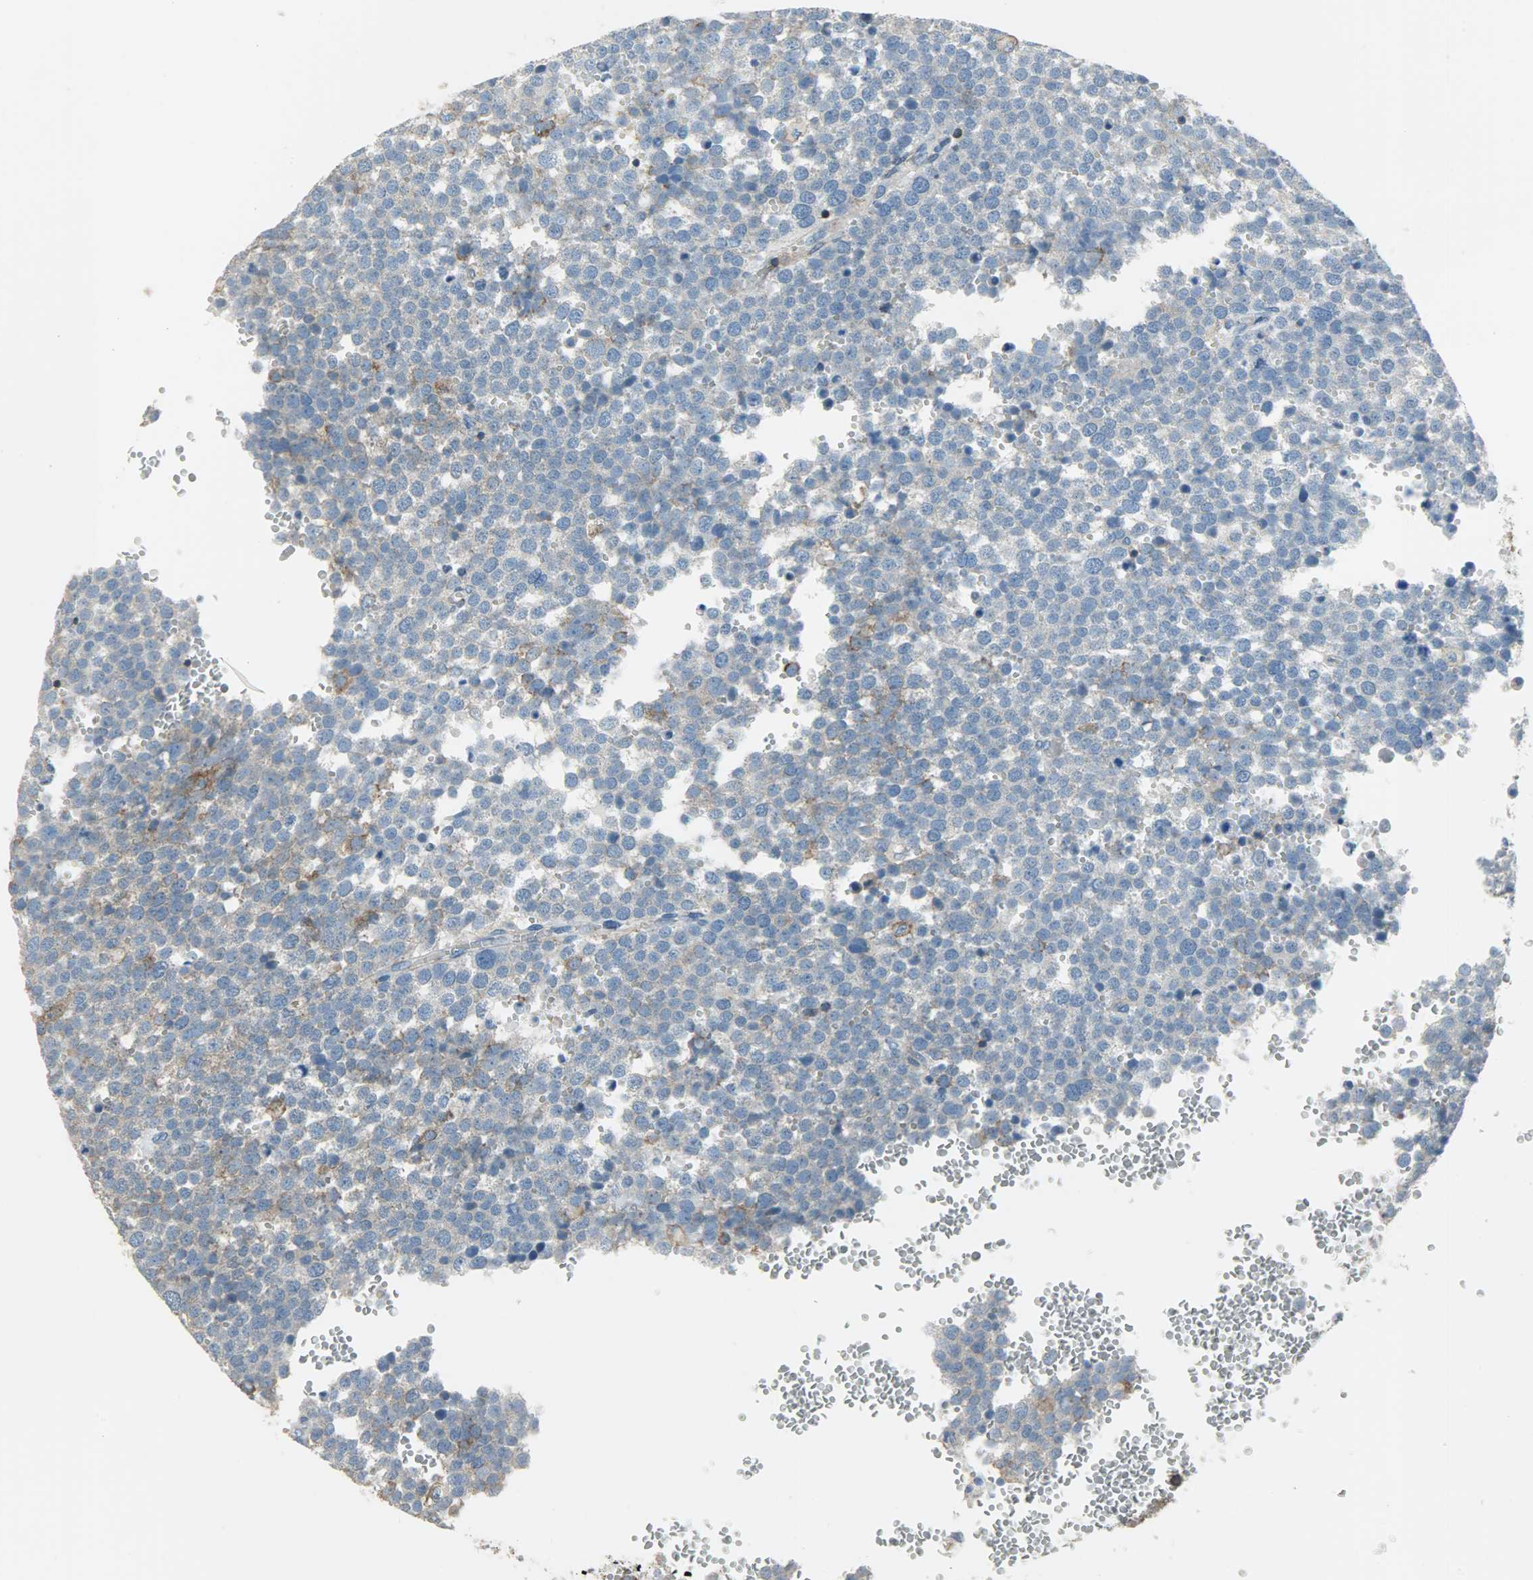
{"staining": {"intensity": "weak", "quantity": ">75%", "location": "cytoplasmic/membranous"}, "tissue": "testis cancer", "cell_type": "Tumor cells", "image_type": "cancer", "snomed": [{"axis": "morphology", "description": "Seminoma, NOS"}, {"axis": "topography", "description": "Testis"}], "caption": "Immunohistochemistry (IHC) (DAB) staining of human testis cancer (seminoma) demonstrates weak cytoplasmic/membranous protein positivity in approximately >75% of tumor cells. (DAB (3,3'-diaminobenzidine) IHC, brown staining for protein, blue staining for nuclei).", "gene": "DNAJA4", "patient": {"sex": "male", "age": 71}}